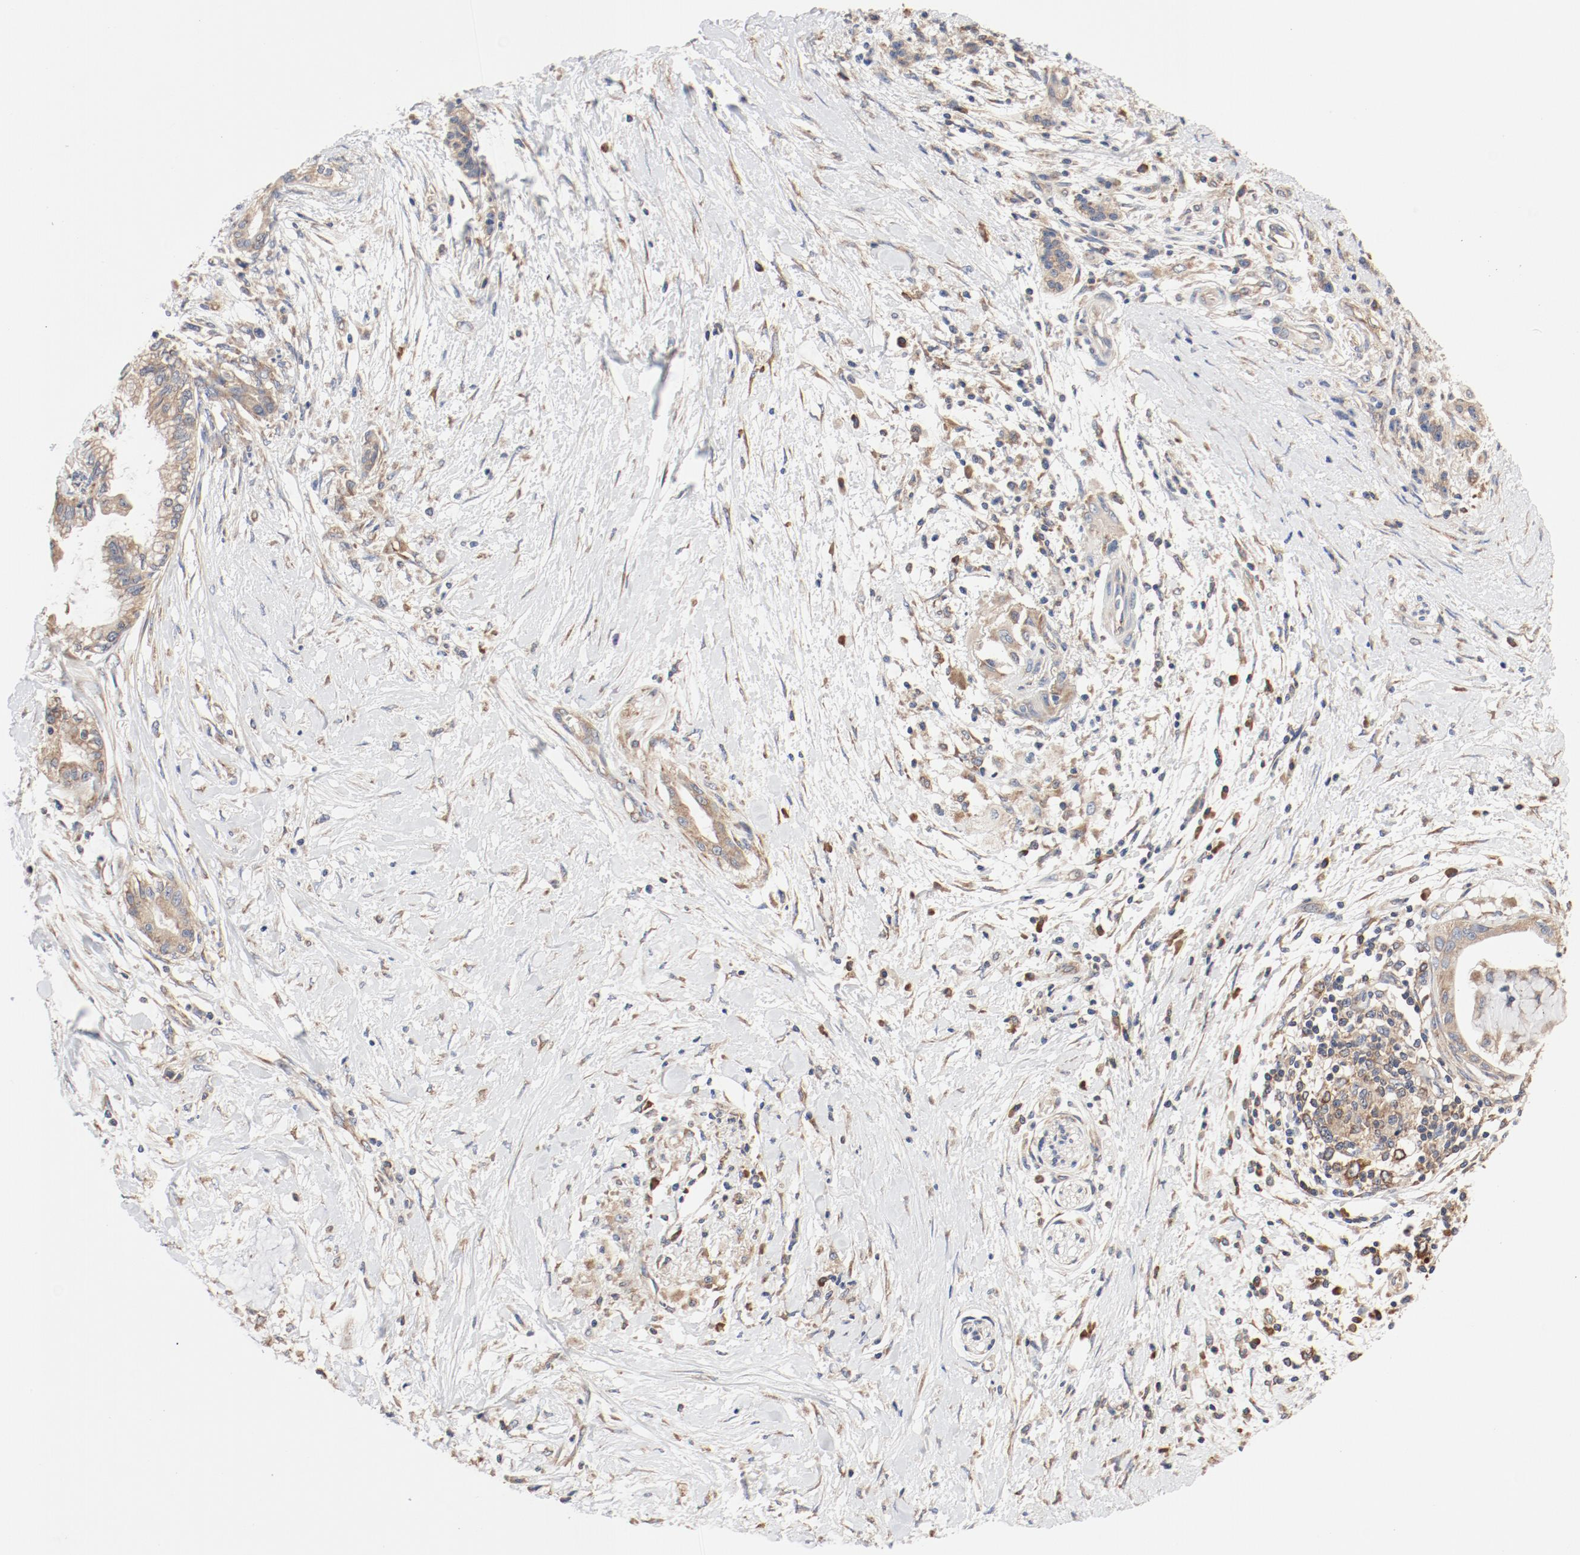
{"staining": {"intensity": "moderate", "quantity": ">75%", "location": "cytoplasmic/membranous"}, "tissue": "pancreatic cancer", "cell_type": "Tumor cells", "image_type": "cancer", "snomed": [{"axis": "morphology", "description": "Adenocarcinoma, NOS"}, {"axis": "topography", "description": "Pancreas"}], "caption": "An immunohistochemistry photomicrograph of neoplastic tissue is shown. Protein staining in brown labels moderate cytoplasmic/membranous positivity in pancreatic cancer (adenocarcinoma) within tumor cells.", "gene": "RPS6", "patient": {"sex": "female", "age": 64}}